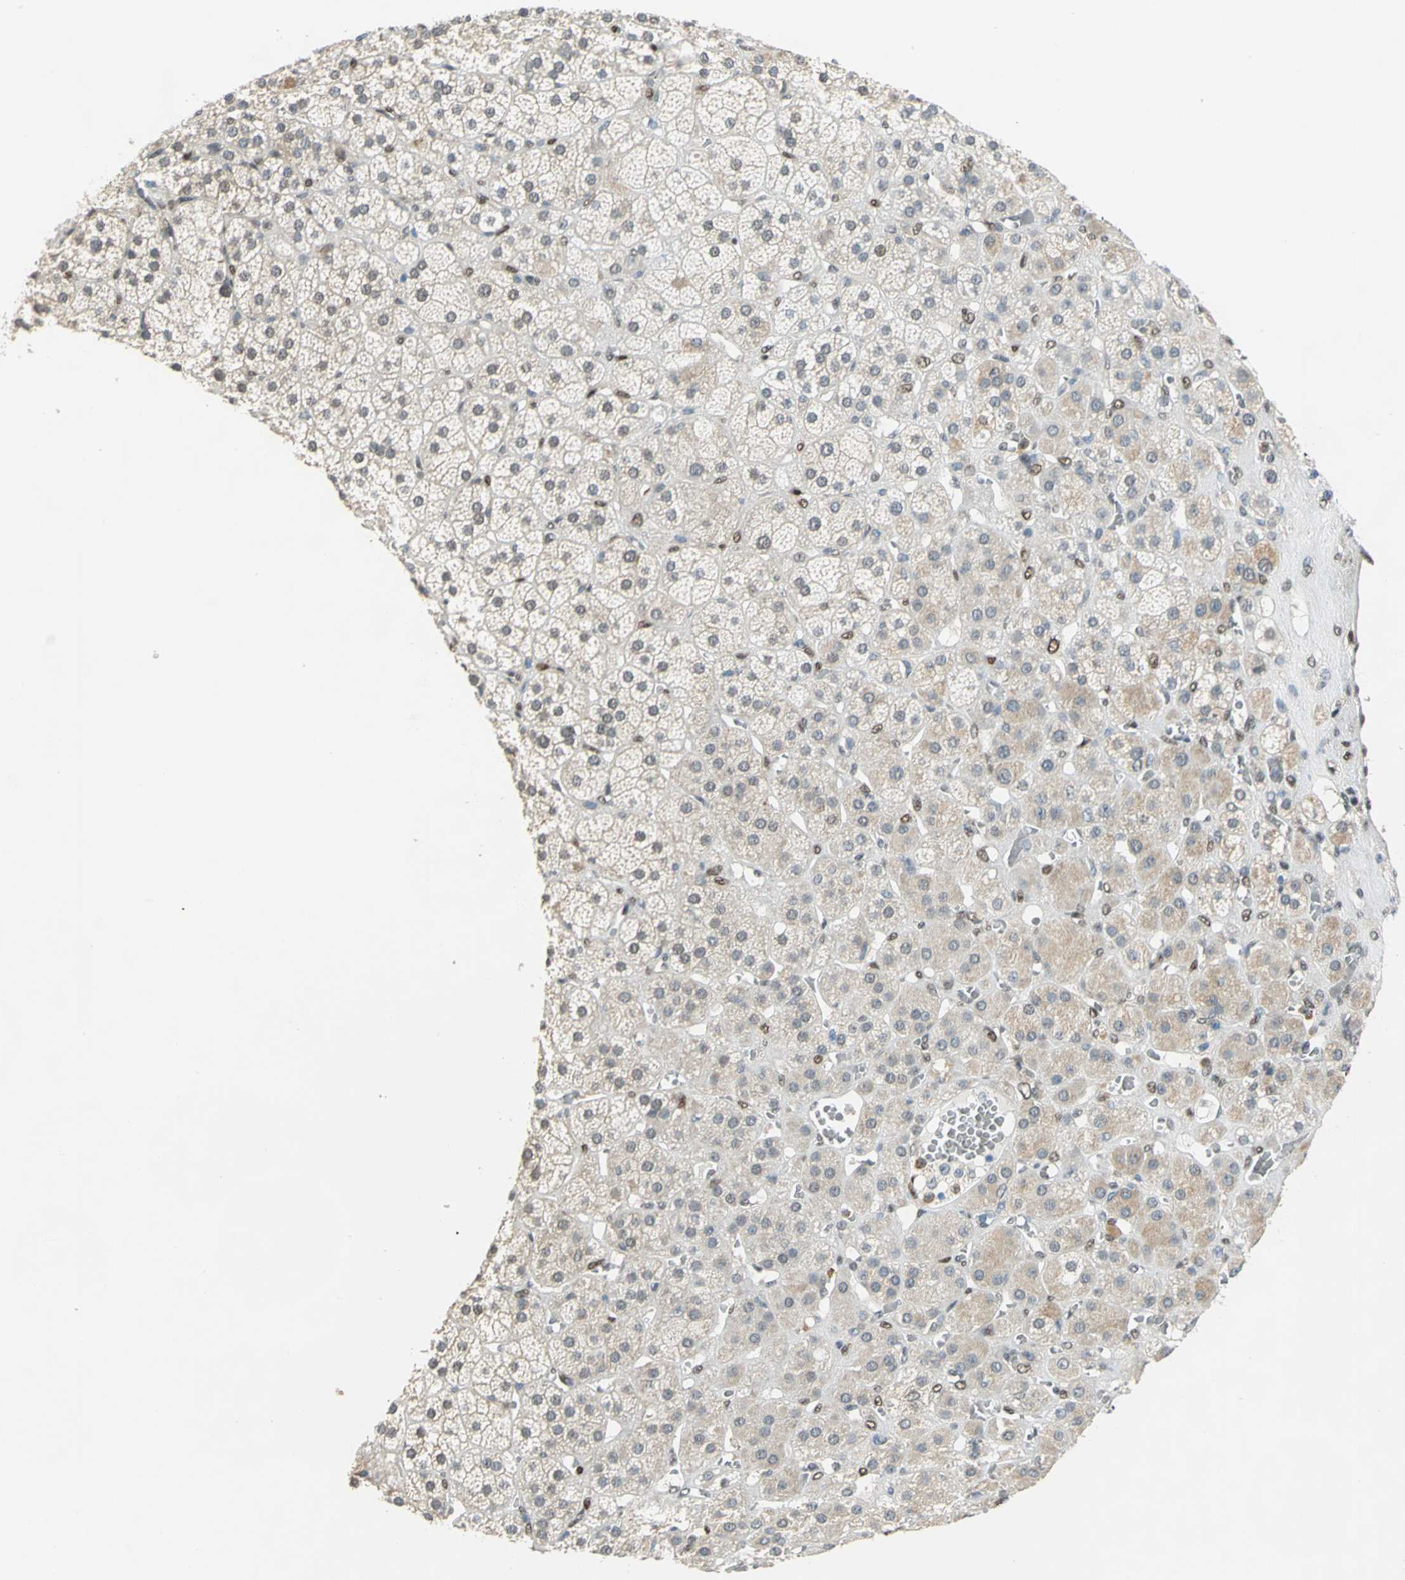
{"staining": {"intensity": "weak", "quantity": "25%-75%", "location": "cytoplasmic/membranous,nuclear"}, "tissue": "adrenal gland", "cell_type": "Glandular cells", "image_type": "normal", "snomed": [{"axis": "morphology", "description": "Normal tissue, NOS"}, {"axis": "topography", "description": "Adrenal gland"}], "caption": "Immunohistochemical staining of unremarkable adrenal gland reveals 25%-75% levels of weak cytoplasmic/membranous,nuclear protein positivity in approximately 25%-75% of glandular cells.", "gene": "RBFOX2", "patient": {"sex": "female", "age": 71}}